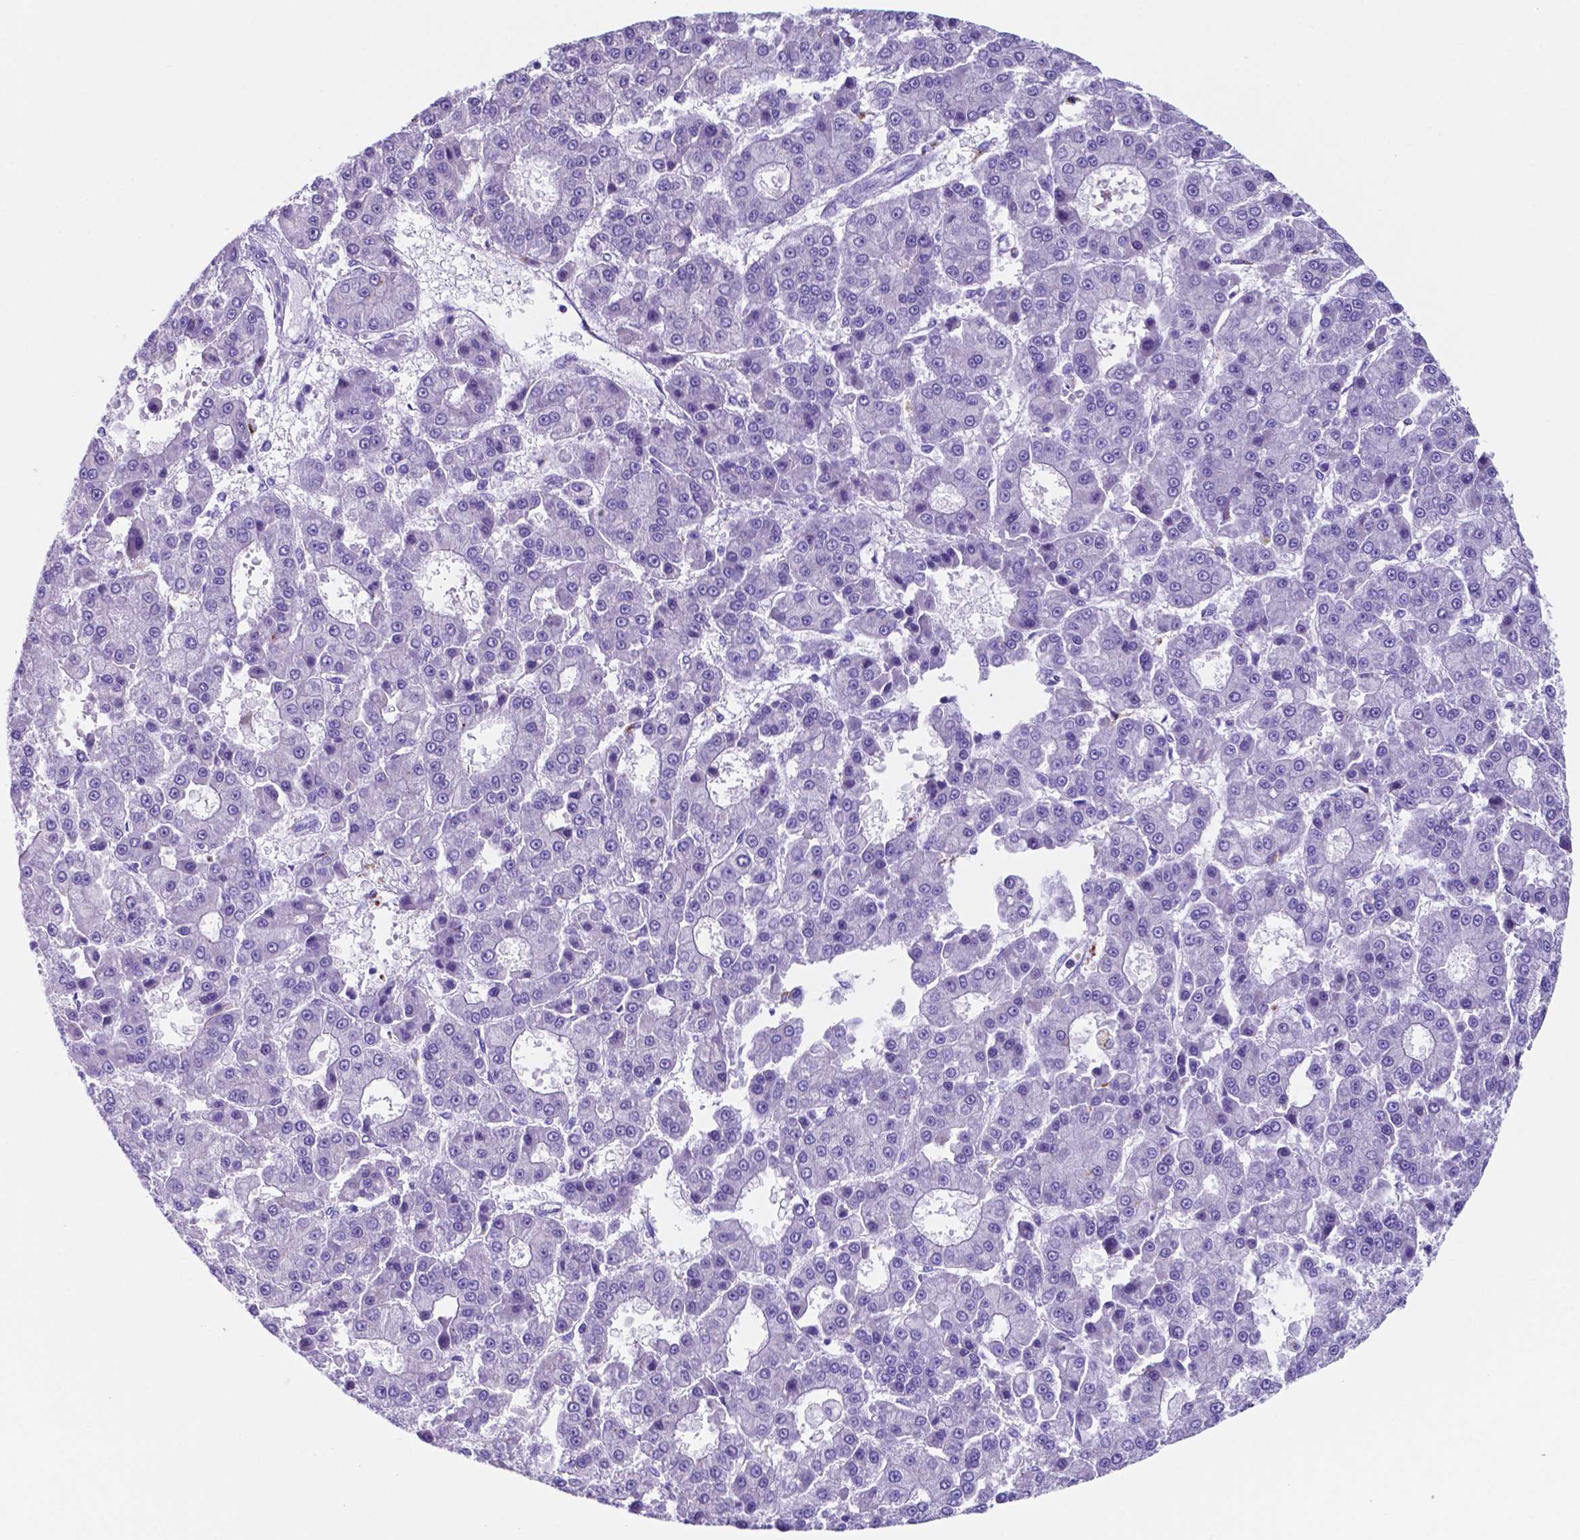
{"staining": {"intensity": "negative", "quantity": "none", "location": "none"}, "tissue": "liver cancer", "cell_type": "Tumor cells", "image_type": "cancer", "snomed": [{"axis": "morphology", "description": "Carcinoma, Hepatocellular, NOS"}, {"axis": "topography", "description": "Liver"}], "caption": "The immunohistochemistry image has no significant expression in tumor cells of liver cancer (hepatocellular carcinoma) tissue. The staining was performed using DAB (3,3'-diaminobenzidine) to visualize the protein expression in brown, while the nuclei were stained in blue with hematoxylin (Magnification: 20x).", "gene": "DNAAF8", "patient": {"sex": "male", "age": 70}}